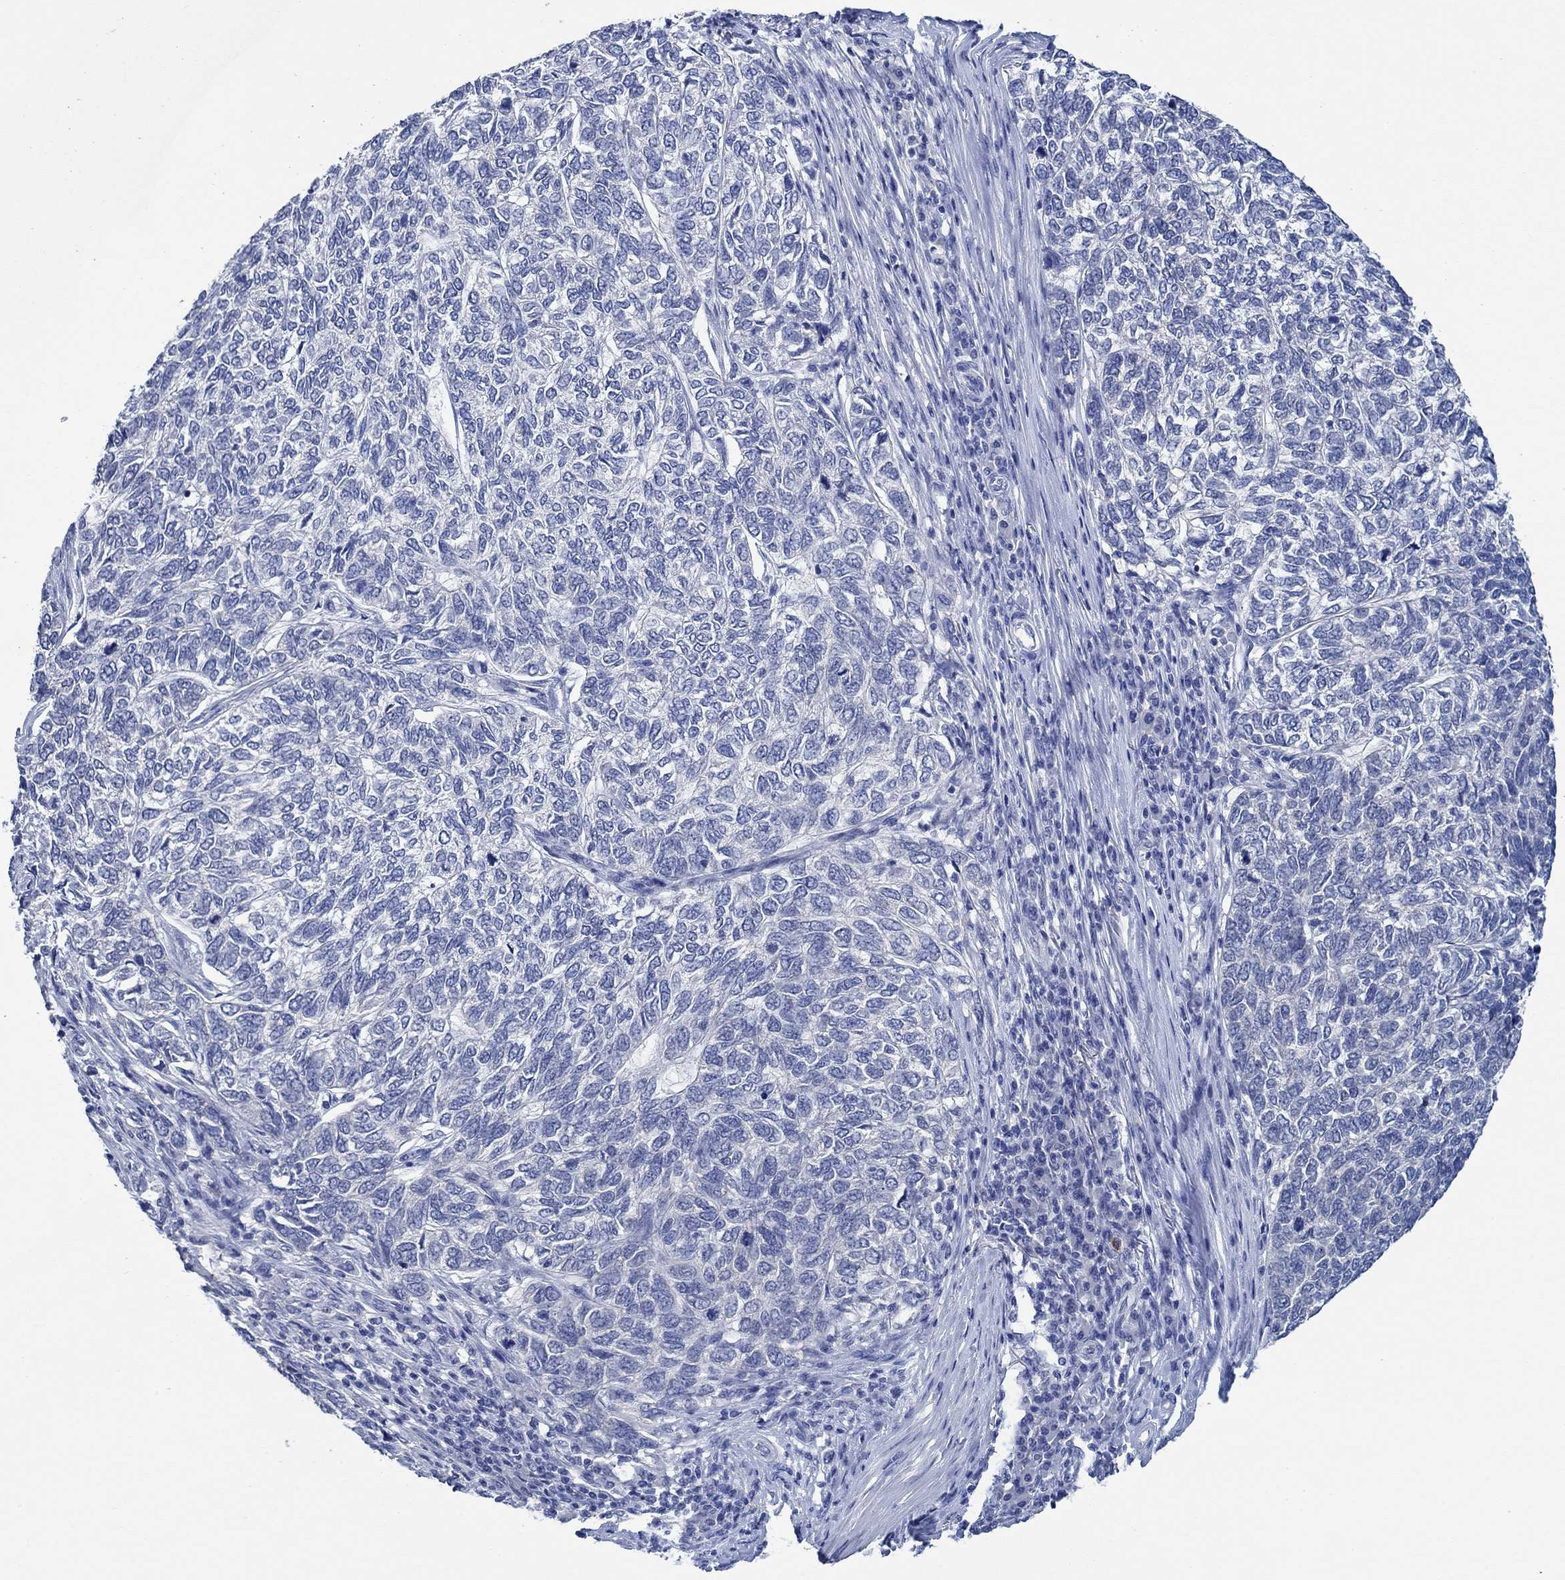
{"staining": {"intensity": "negative", "quantity": "none", "location": "none"}, "tissue": "skin cancer", "cell_type": "Tumor cells", "image_type": "cancer", "snomed": [{"axis": "morphology", "description": "Basal cell carcinoma"}, {"axis": "topography", "description": "Skin"}], "caption": "The histopathology image shows no significant staining in tumor cells of skin cancer.", "gene": "ZNF671", "patient": {"sex": "female", "age": 65}}